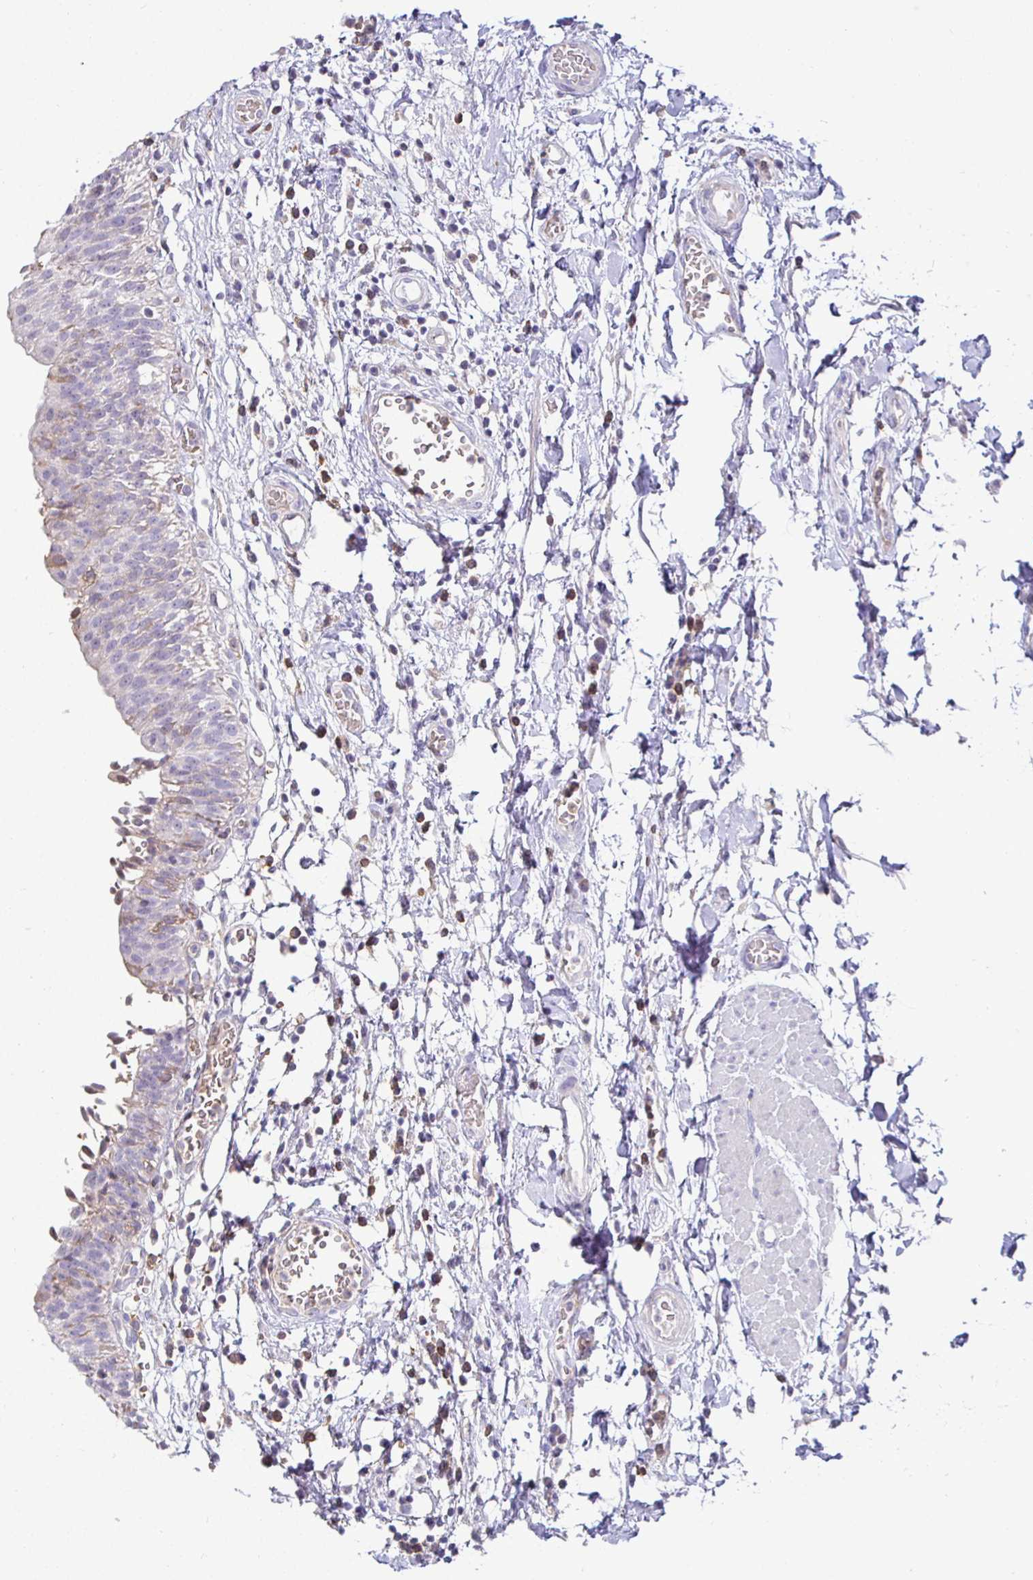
{"staining": {"intensity": "negative", "quantity": "none", "location": "none"}, "tissue": "urinary bladder", "cell_type": "Urothelial cells", "image_type": "normal", "snomed": [{"axis": "morphology", "description": "Normal tissue, NOS"}, {"axis": "topography", "description": "Urinary bladder"}], "caption": "Immunohistochemistry (IHC) micrograph of benign urinary bladder: urinary bladder stained with DAB (3,3'-diaminobenzidine) shows no significant protein staining in urothelial cells.", "gene": "SIRPA", "patient": {"sex": "male", "age": 64}}